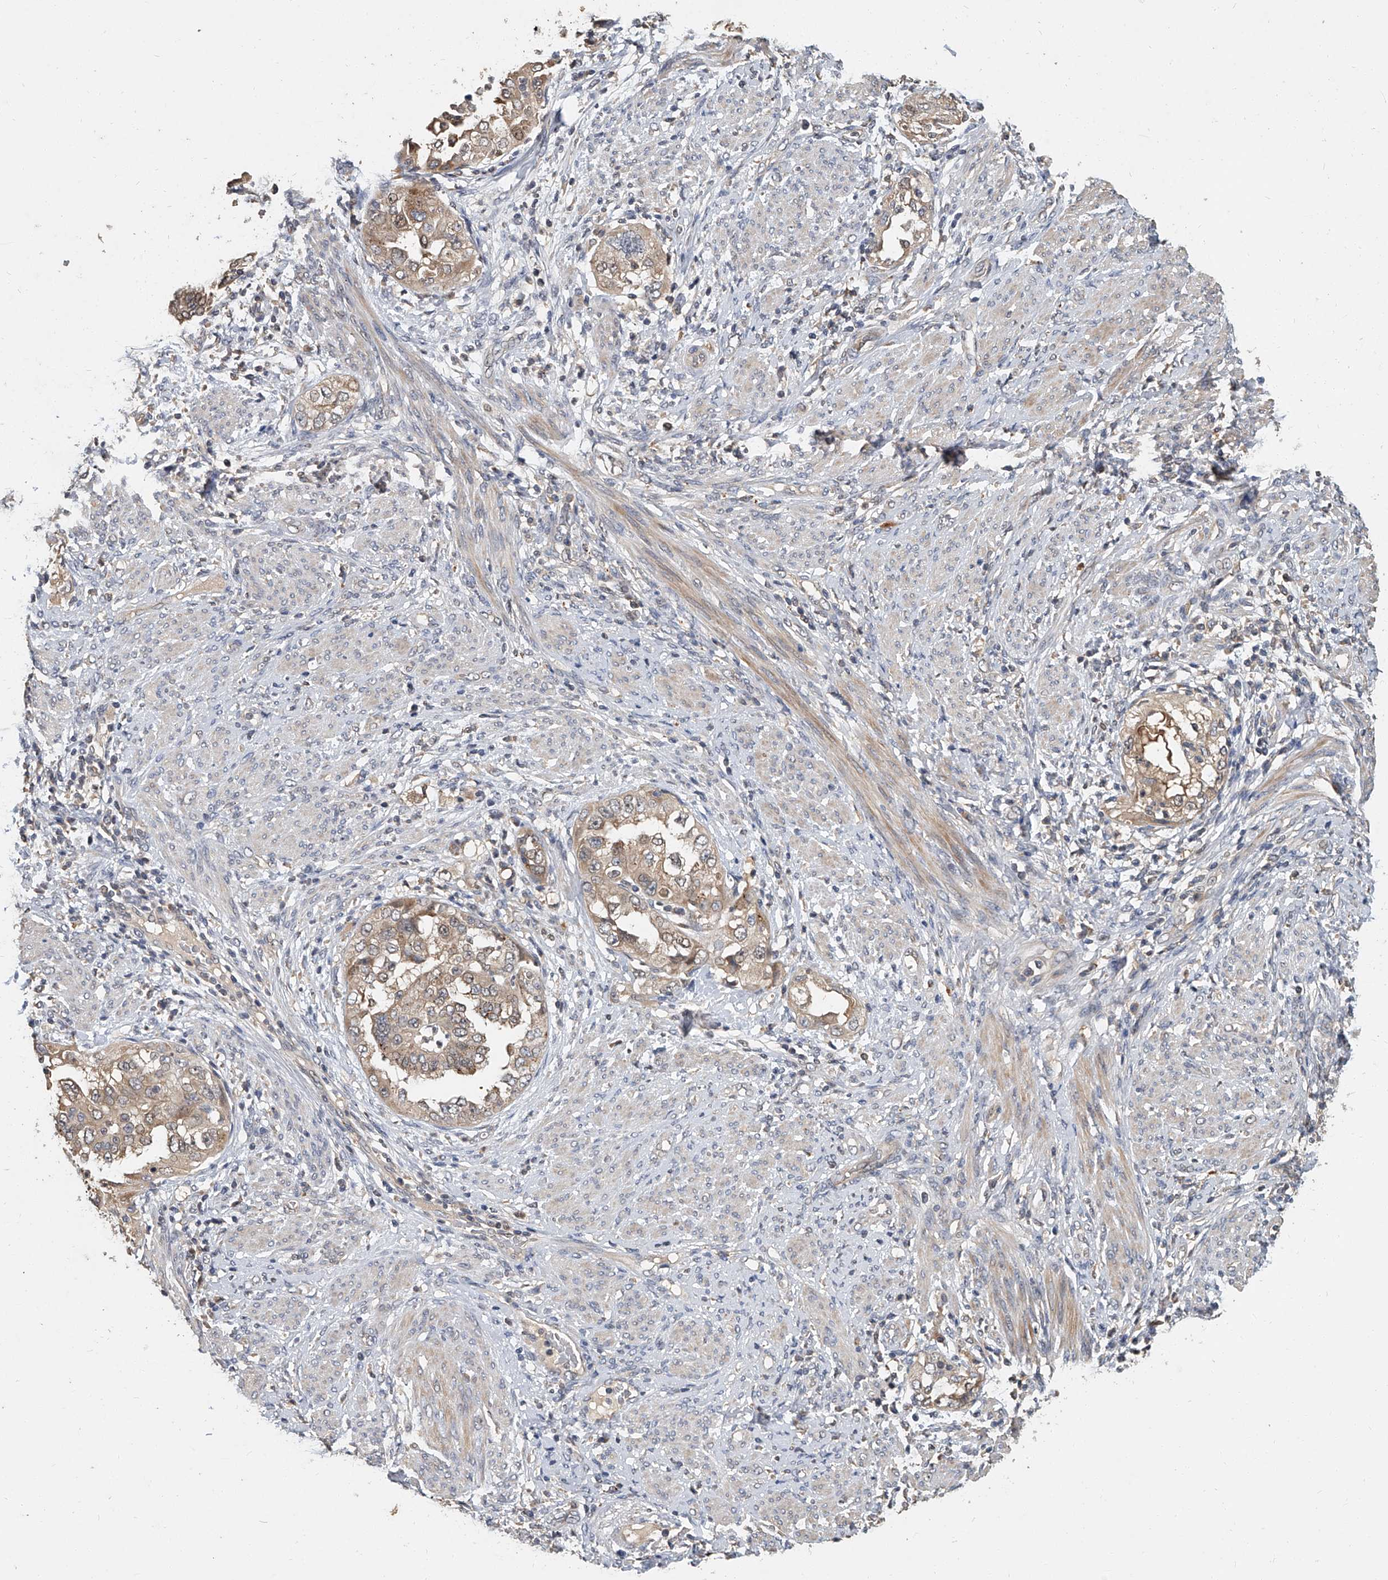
{"staining": {"intensity": "weak", "quantity": ">75%", "location": "cytoplasmic/membranous"}, "tissue": "endometrial cancer", "cell_type": "Tumor cells", "image_type": "cancer", "snomed": [{"axis": "morphology", "description": "Adenocarcinoma, NOS"}, {"axis": "topography", "description": "Endometrium"}], "caption": "Protein expression by immunohistochemistry (IHC) exhibits weak cytoplasmic/membranous positivity in approximately >75% of tumor cells in endometrial adenocarcinoma.", "gene": "JAG2", "patient": {"sex": "female", "age": 85}}